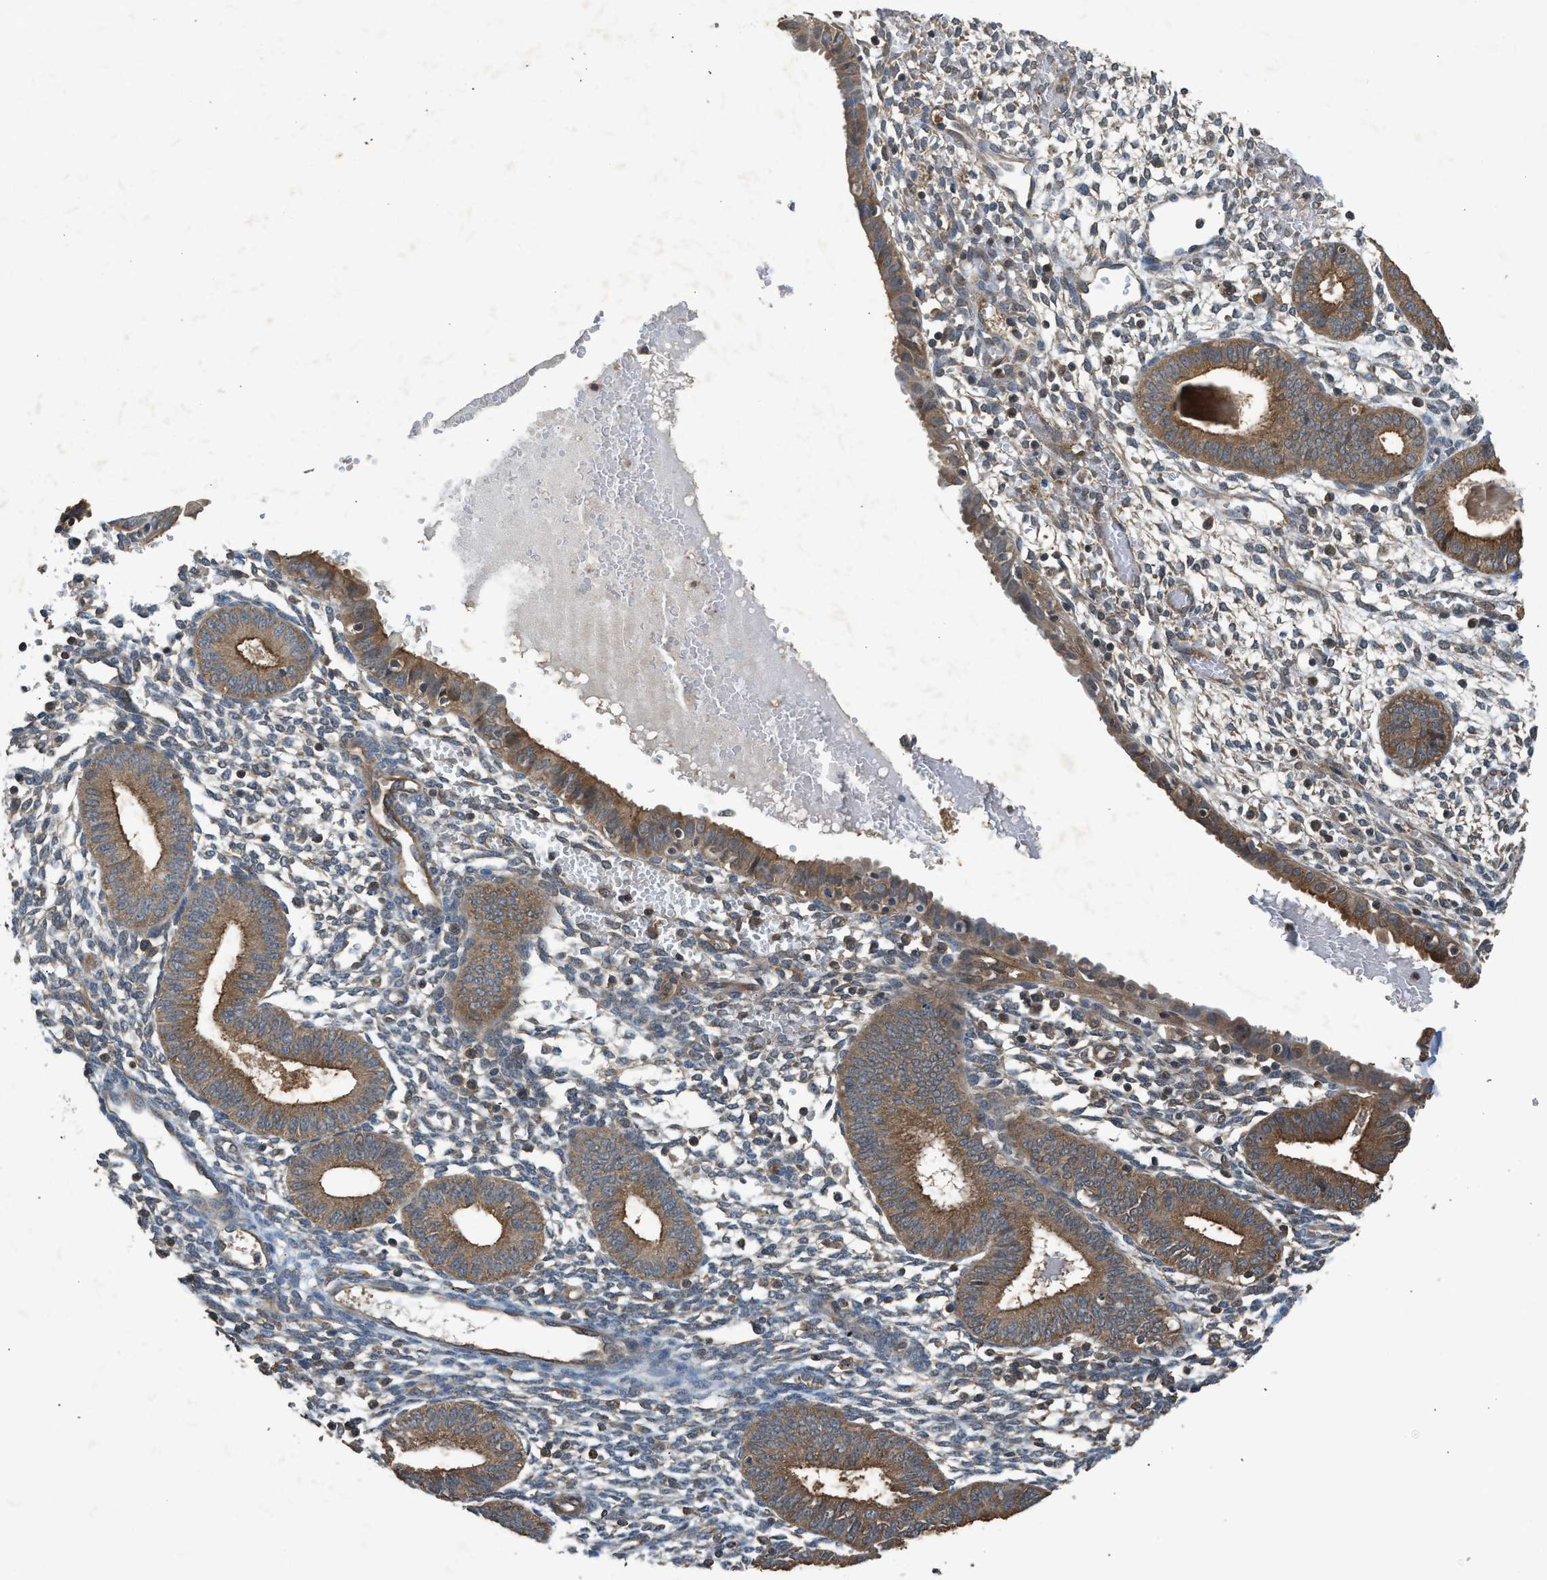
{"staining": {"intensity": "moderate", "quantity": "25%-75%", "location": "cytoplasmic/membranous"}, "tissue": "endometrium", "cell_type": "Cells in endometrial stroma", "image_type": "normal", "snomed": [{"axis": "morphology", "description": "Normal tissue, NOS"}, {"axis": "topography", "description": "Endometrium"}], "caption": "IHC image of normal human endometrium stained for a protein (brown), which exhibits medium levels of moderate cytoplasmic/membranous positivity in about 25%-75% of cells in endometrial stroma.", "gene": "HIP1R", "patient": {"sex": "female", "age": 61}}